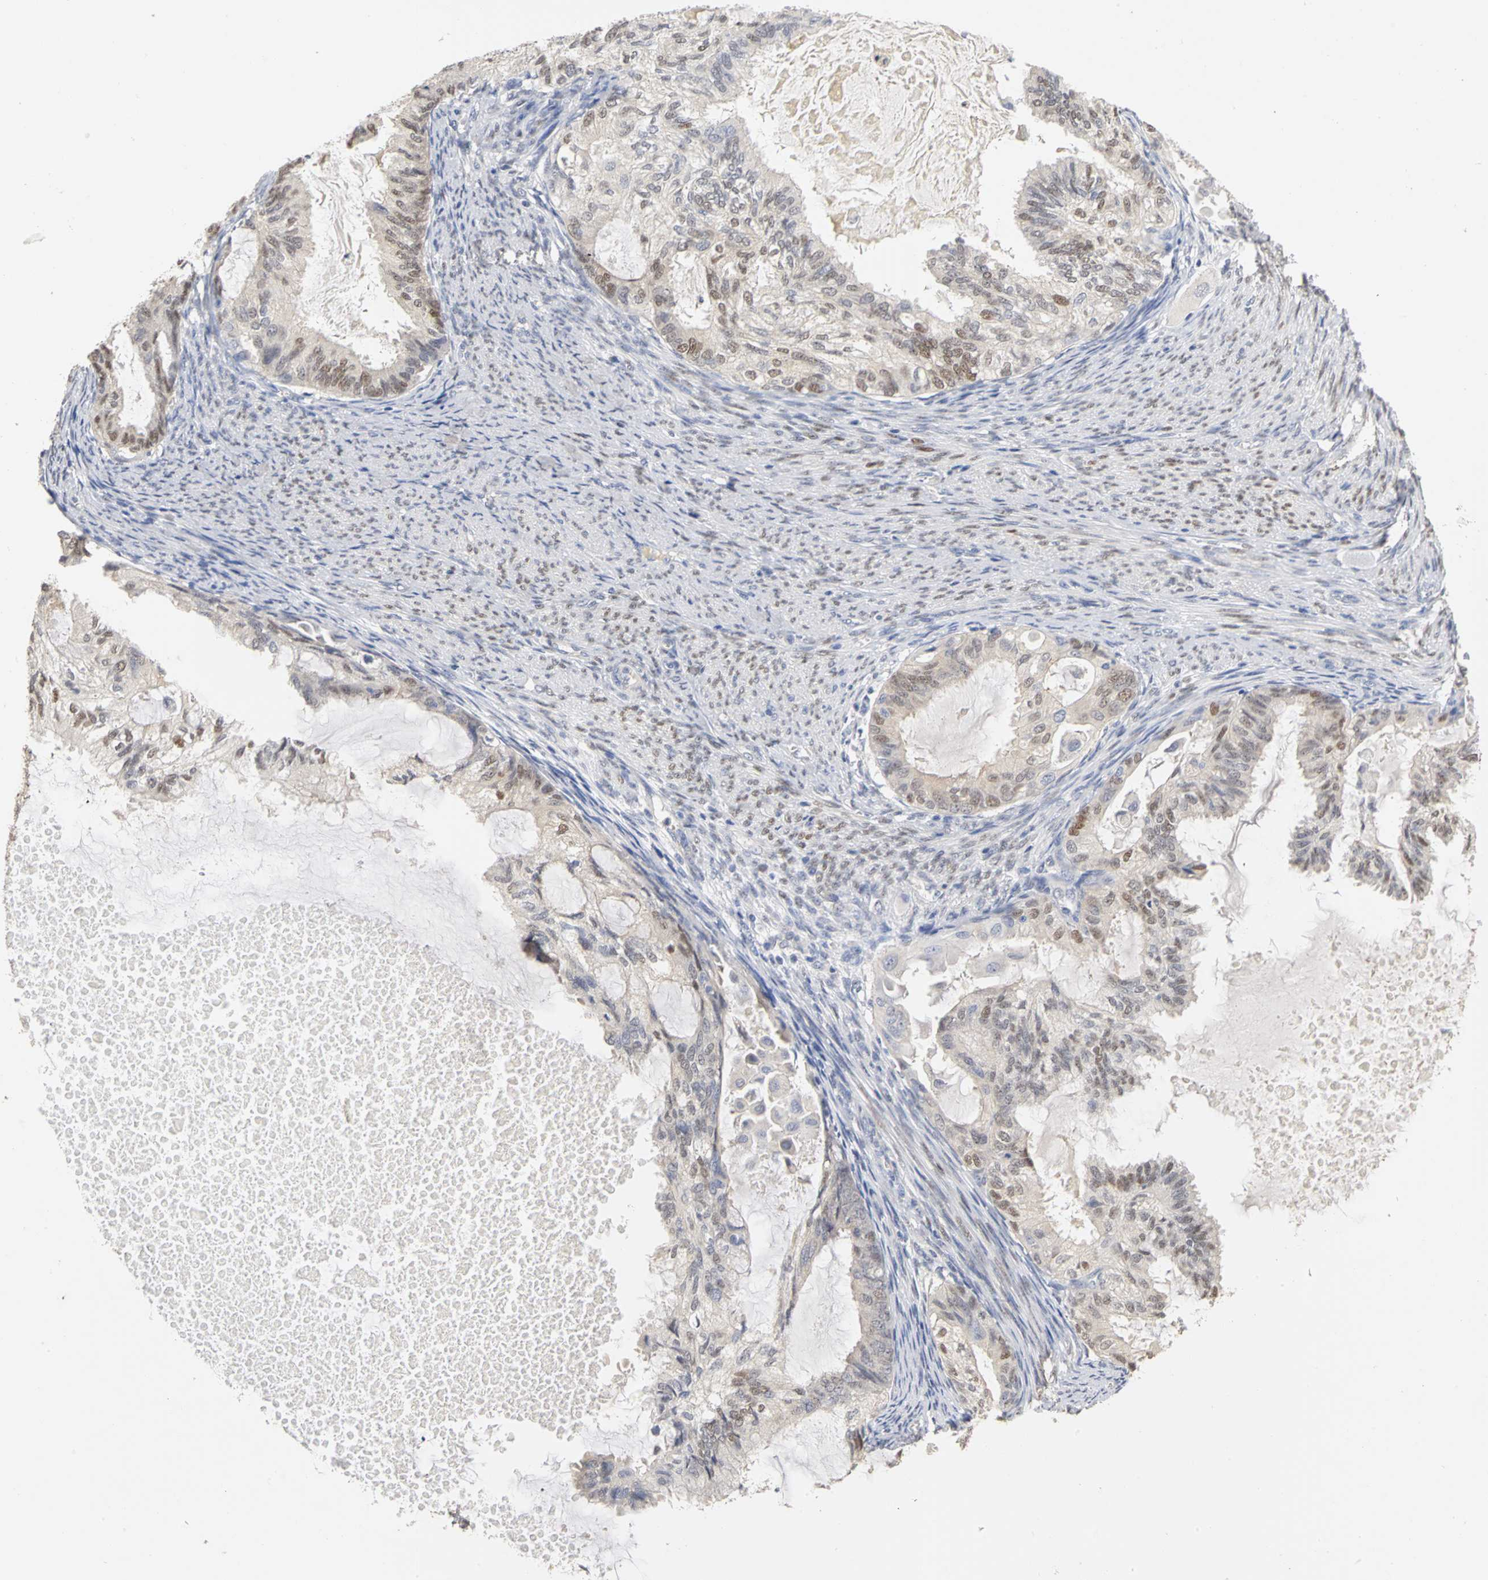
{"staining": {"intensity": "moderate", "quantity": "25%-75%", "location": "nuclear"}, "tissue": "cervical cancer", "cell_type": "Tumor cells", "image_type": "cancer", "snomed": [{"axis": "morphology", "description": "Normal tissue, NOS"}, {"axis": "morphology", "description": "Adenocarcinoma, NOS"}, {"axis": "topography", "description": "Cervix"}, {"axis": "topography", "description": "Endometrium"}], "caption": "The immunohistochemical stain labels moderate nuclear positivity in tumor cells of cervical cancer tissue.", "gene": "PGR", "patient": {"sex": "female", "age": 86}}